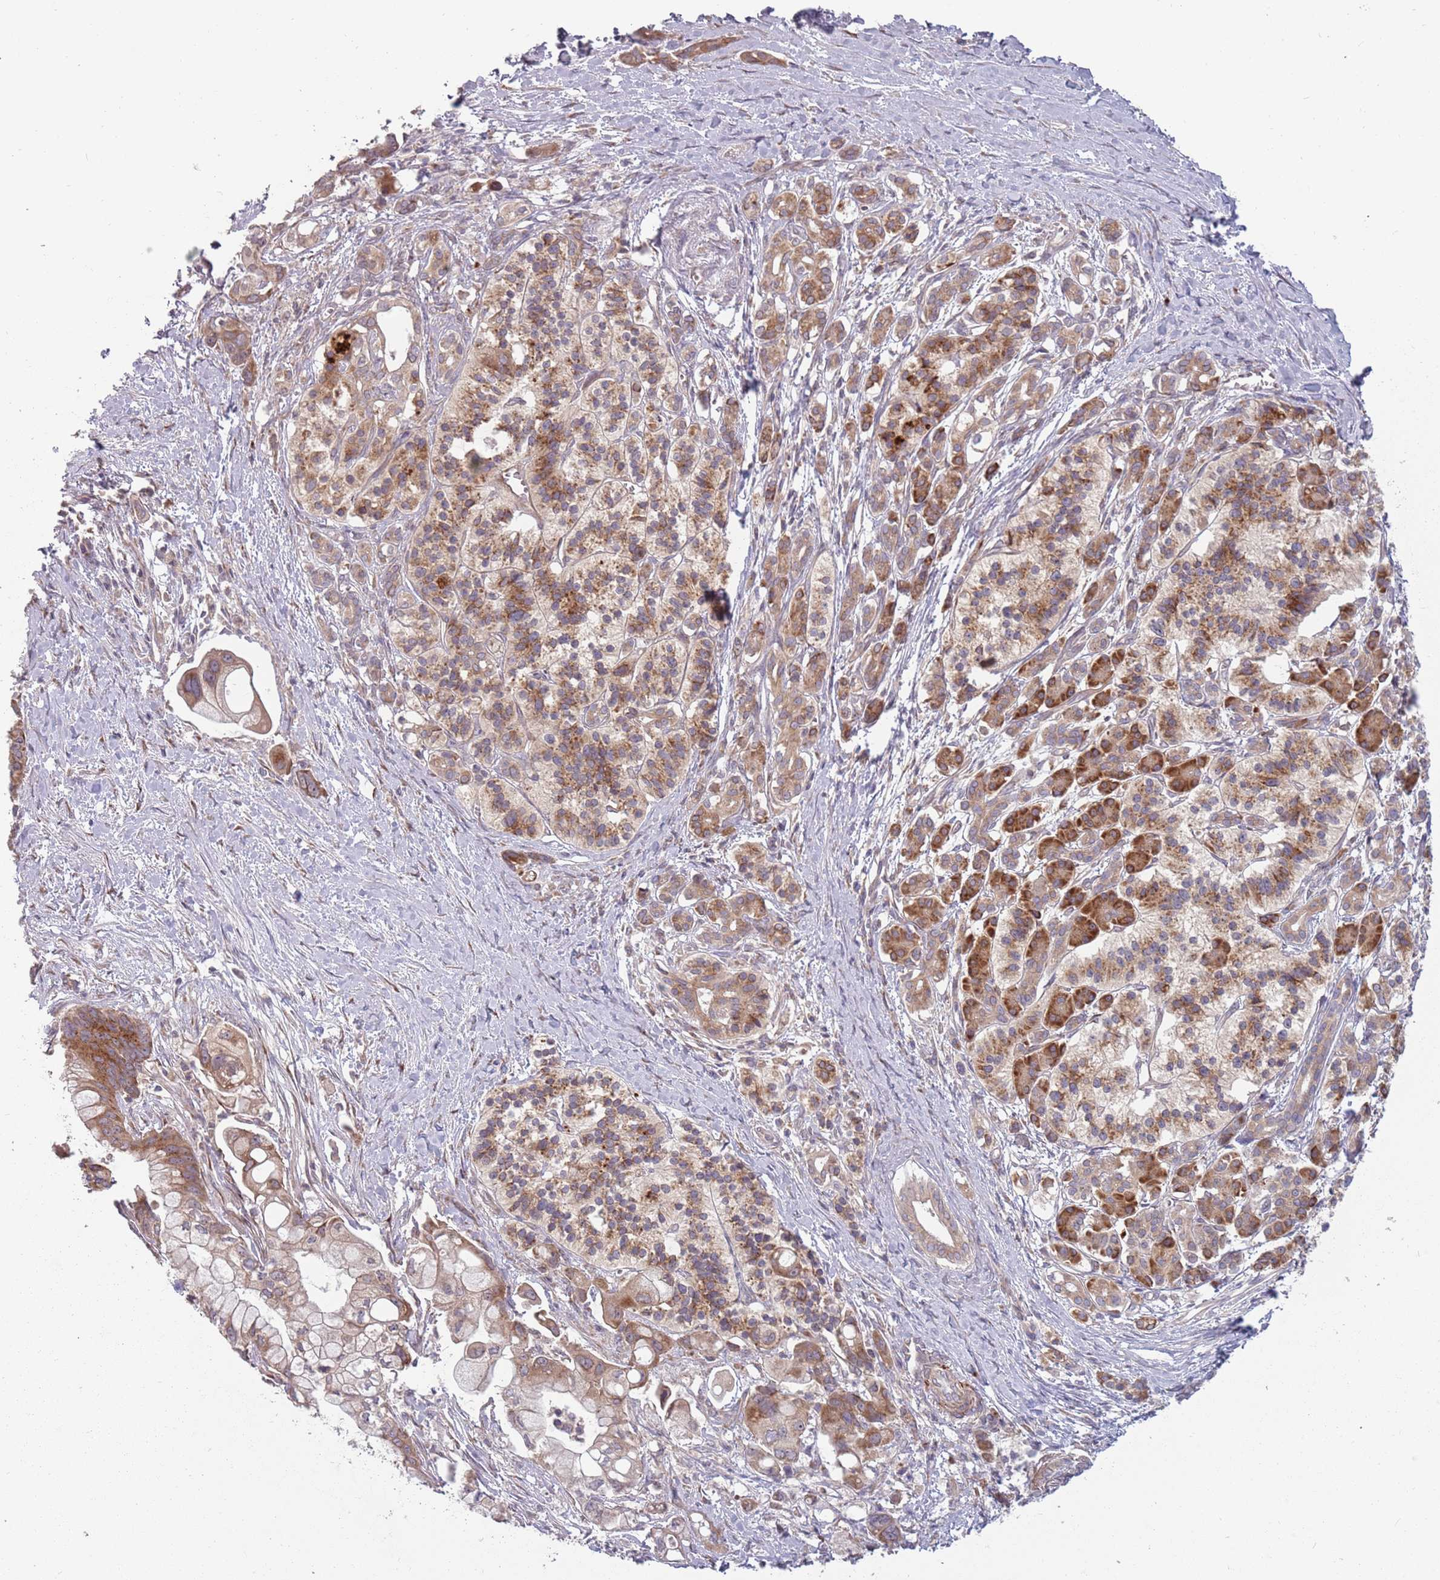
{"staining": {"intensity": "moderate", "quantity": ">75%", "location": "cytoplasmic/membranous"}, "tissue": "pancreatic cancer", "cell_type": "Tumor cells", "image_type": "cancer", "snomed": [{"axis": "morphology", "description": "Adenocarcinoma, NOS"}, {"axis": "topography", "description": "Pancreas"}], "caption": "Immunohistochemistry staining of pancreatic adenocarcinoma, which displays medium levels of moderate cytoplasmic/membranous expression in about >75% of tumor cells indicating moderate cytoplasmic/membranous protein staining. The staining was performed using DAB (brown) for protein detection and nuclei were counterstained in hematoxylin (blue).", "gene": "PLD6", "patient": {"sex": "male", "age": 68}}